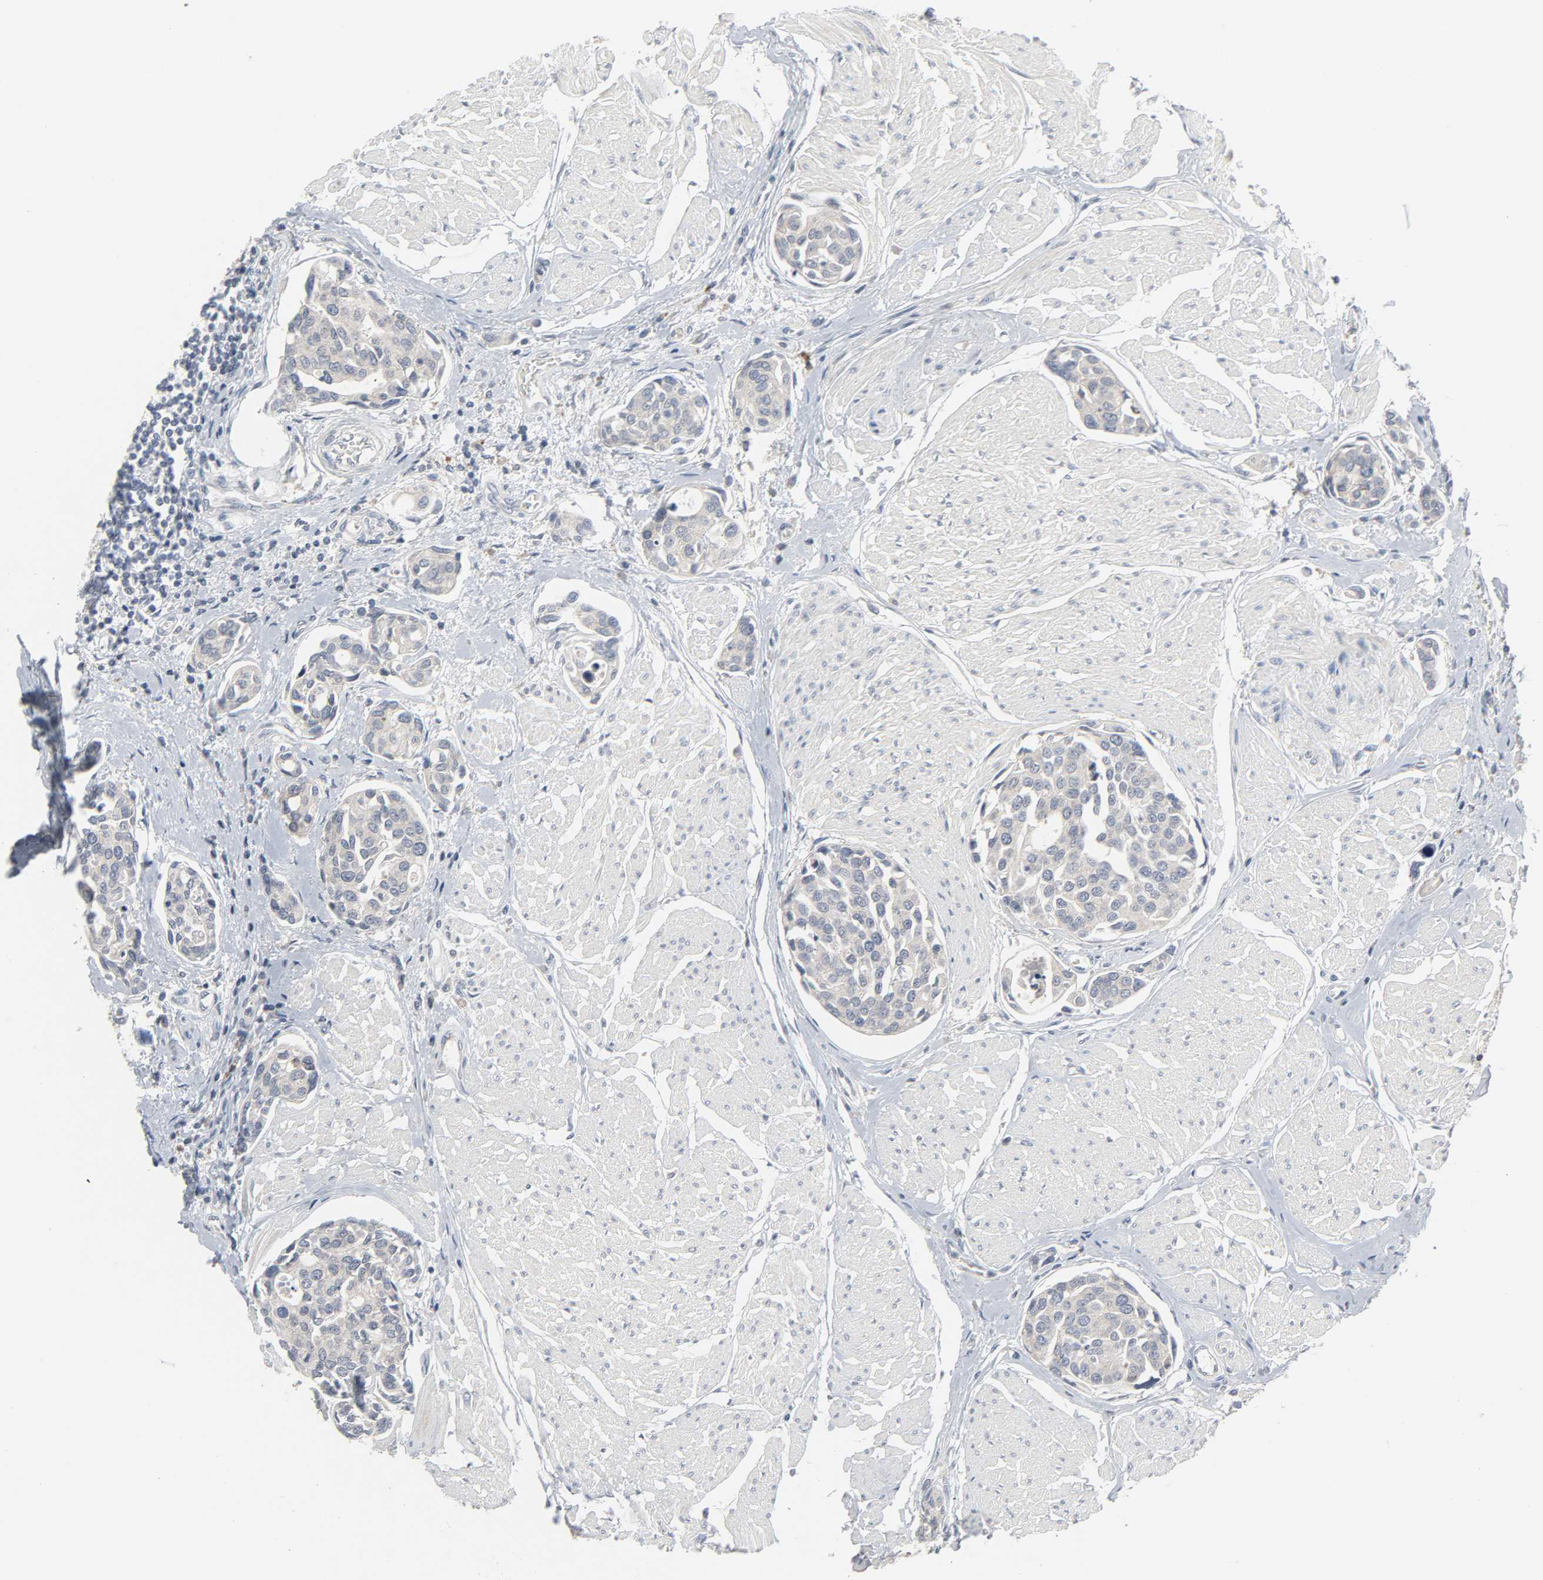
{"staining": {"intensity": "negative", "quantity": "none", "location": "none"}, "tissue": "urothelial cancer", "cell_type": "Tumor cells", "image_type": "cancer", "snomed": [{"axis": "morphology", "description": "Urothelial carcinoma, High grade"}, {"axis": "topography", "description": "Urinary bladder"}], "caption": "Tumor cells show no significant protein expression in urothelial carcinoma (high-grade).", "gene": "CLIP1", "patient": {"sex": "male", "age": 78}}